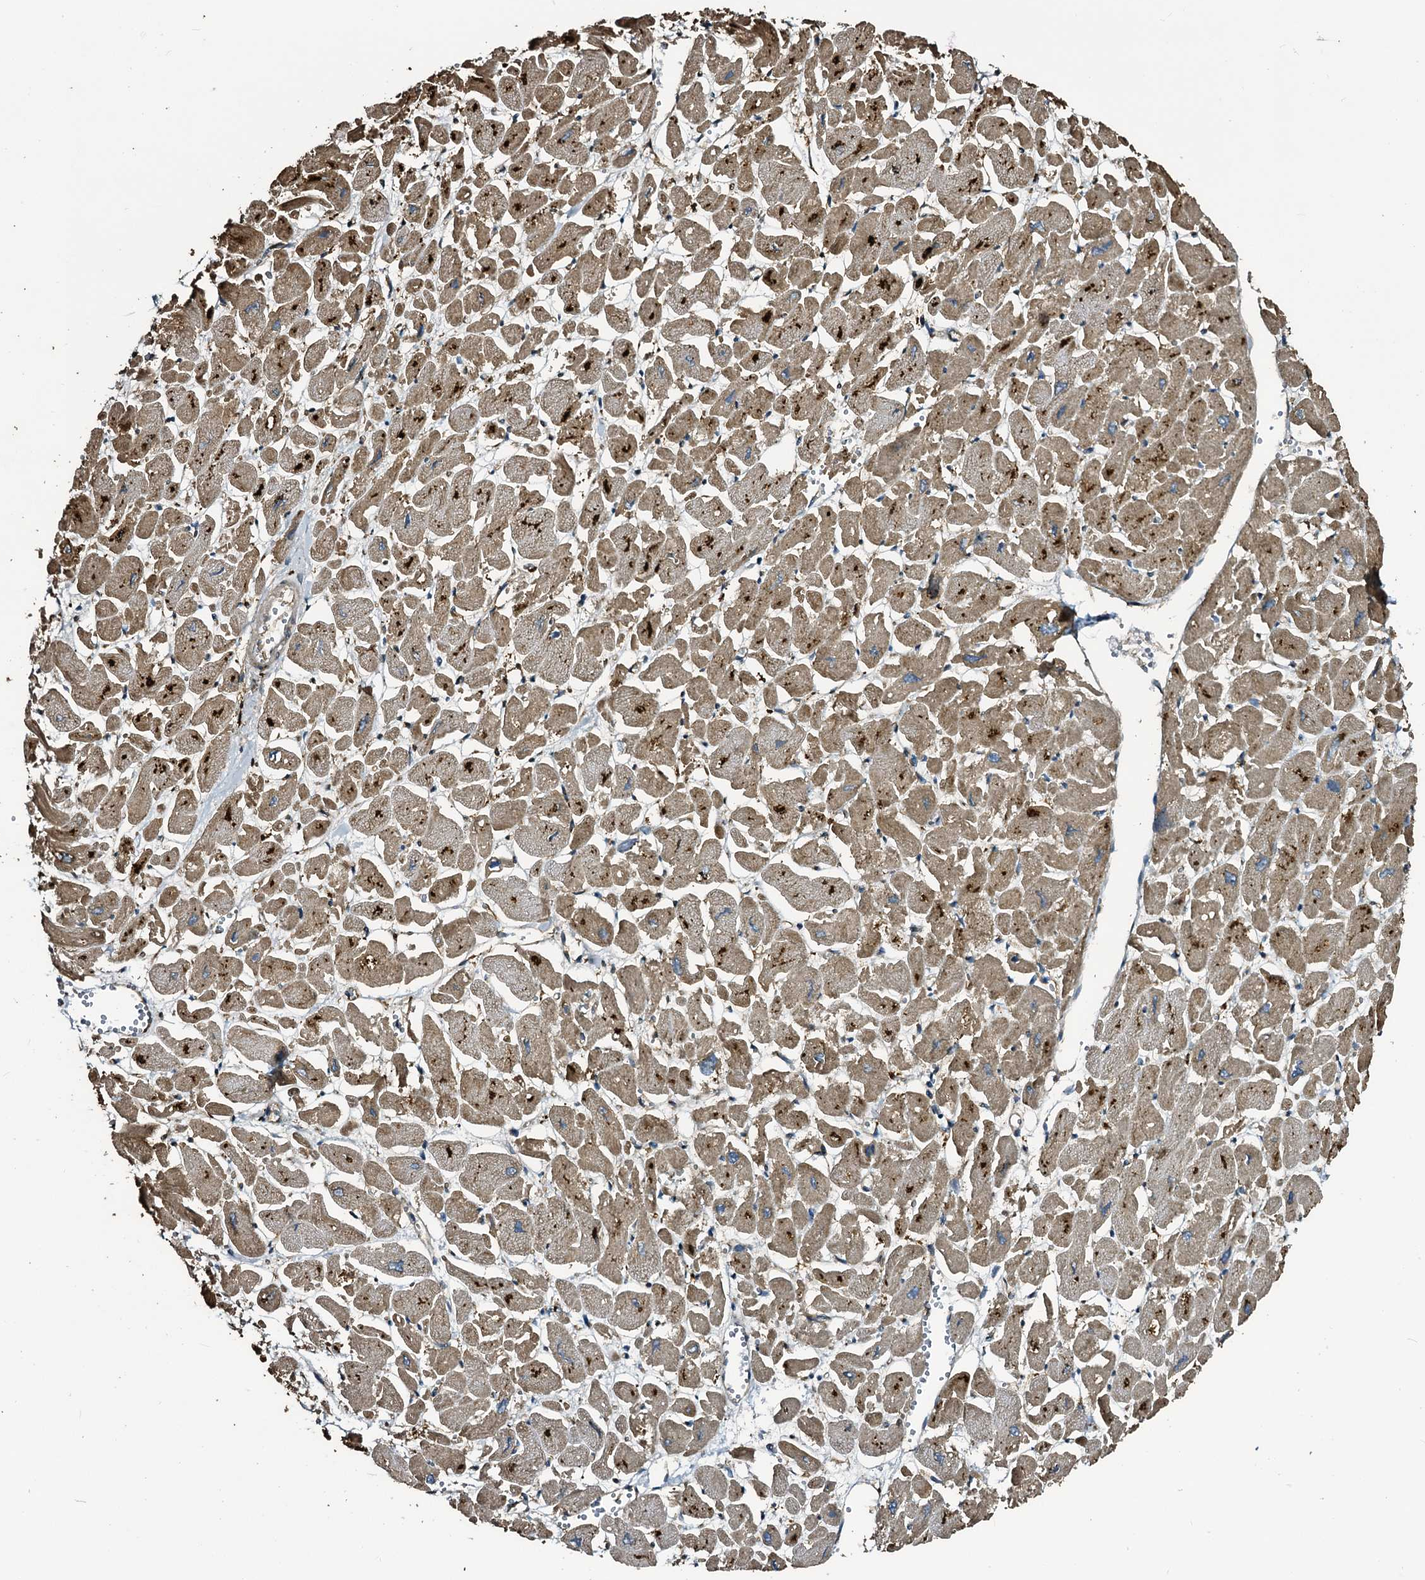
{"staining": {"intensity": "weak", "quantity": ">75%", "location": "cytoplasmic/membranous"}, "tissue": "heart muscle", "cell_type": "Cardiomyocytes", "image_type": "normal", "snomed": [{"axis": "morphology", "description": "Normal tissue, NOS"}, {"axis": "topography", "description": "Heart"}], "caption": "Immunohistochemistry (IHC) (DAB (3,3'-diaminobenzidine)) staining of normal heart muscle reveals weak cytoplasmic/membranous protein staining in about >75% of cardiomyocytes. Immunohistochemistry stains the protein in brown and the nuclei are stained blue.", "gene": "TPGS2", "patient": {"sex": "male", "age": 54}}